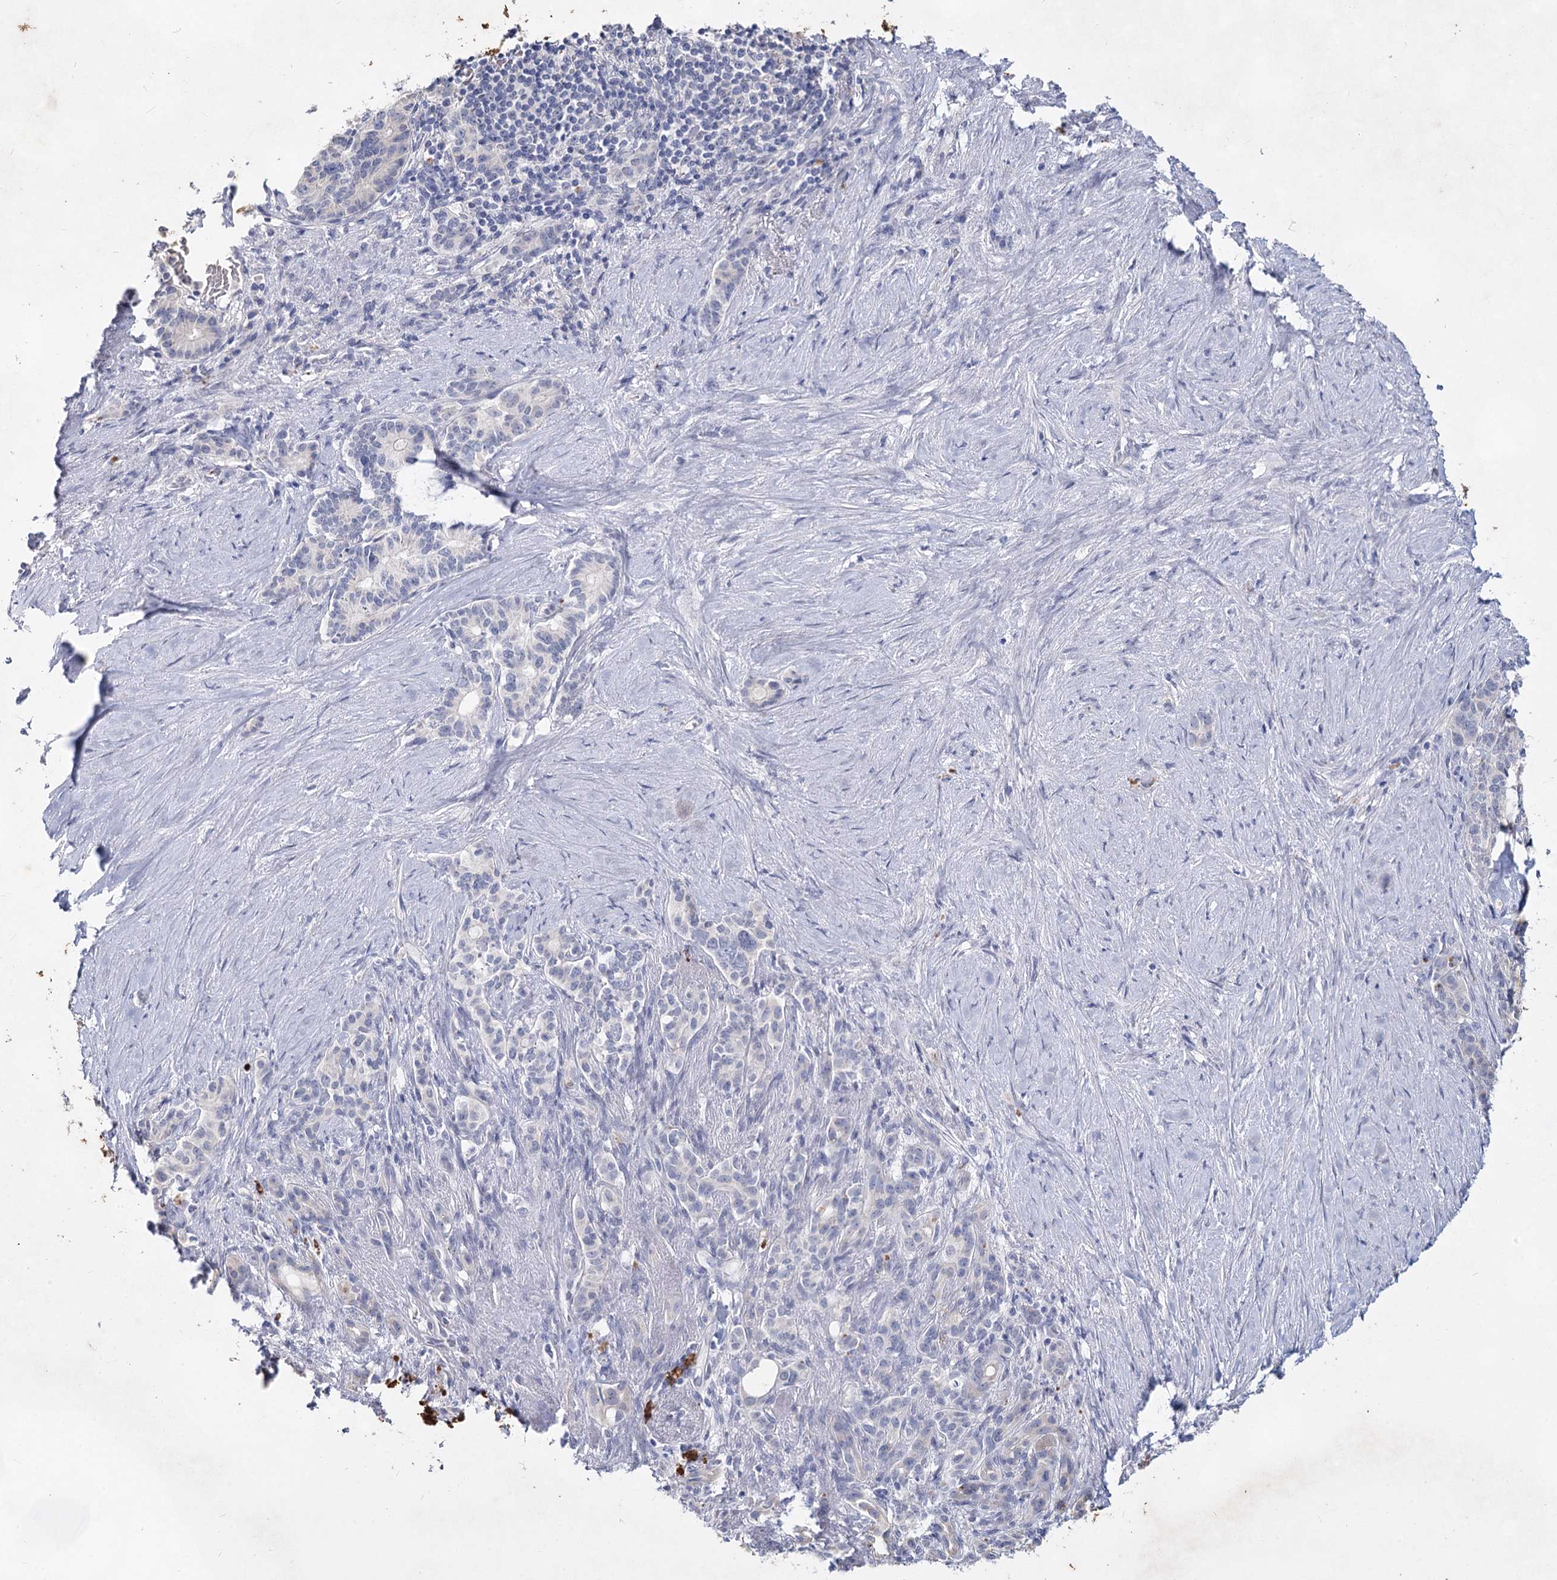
{"staining": {"intensity": "negative", "quantity": "none", "location": "none"}, "tissue": "pancreatic cancer", "cell_type": "Tumor cells", "image_type": "cancer", "snomed": [{"axis": "morphology", "description": "Adenocarcinoma, NOS"}, {"axis": "topography", "description": "Pancreas"}], "caption": "Tumor cells show no significant expression in adenocarcinoma (pancreatic). (DAB (3,3'-diaminobenzidine) IHC visualized using brightfield microscopy, high magnification).", "gene": "CCDC73", "patient": {"sex": "female", "age": 74}}